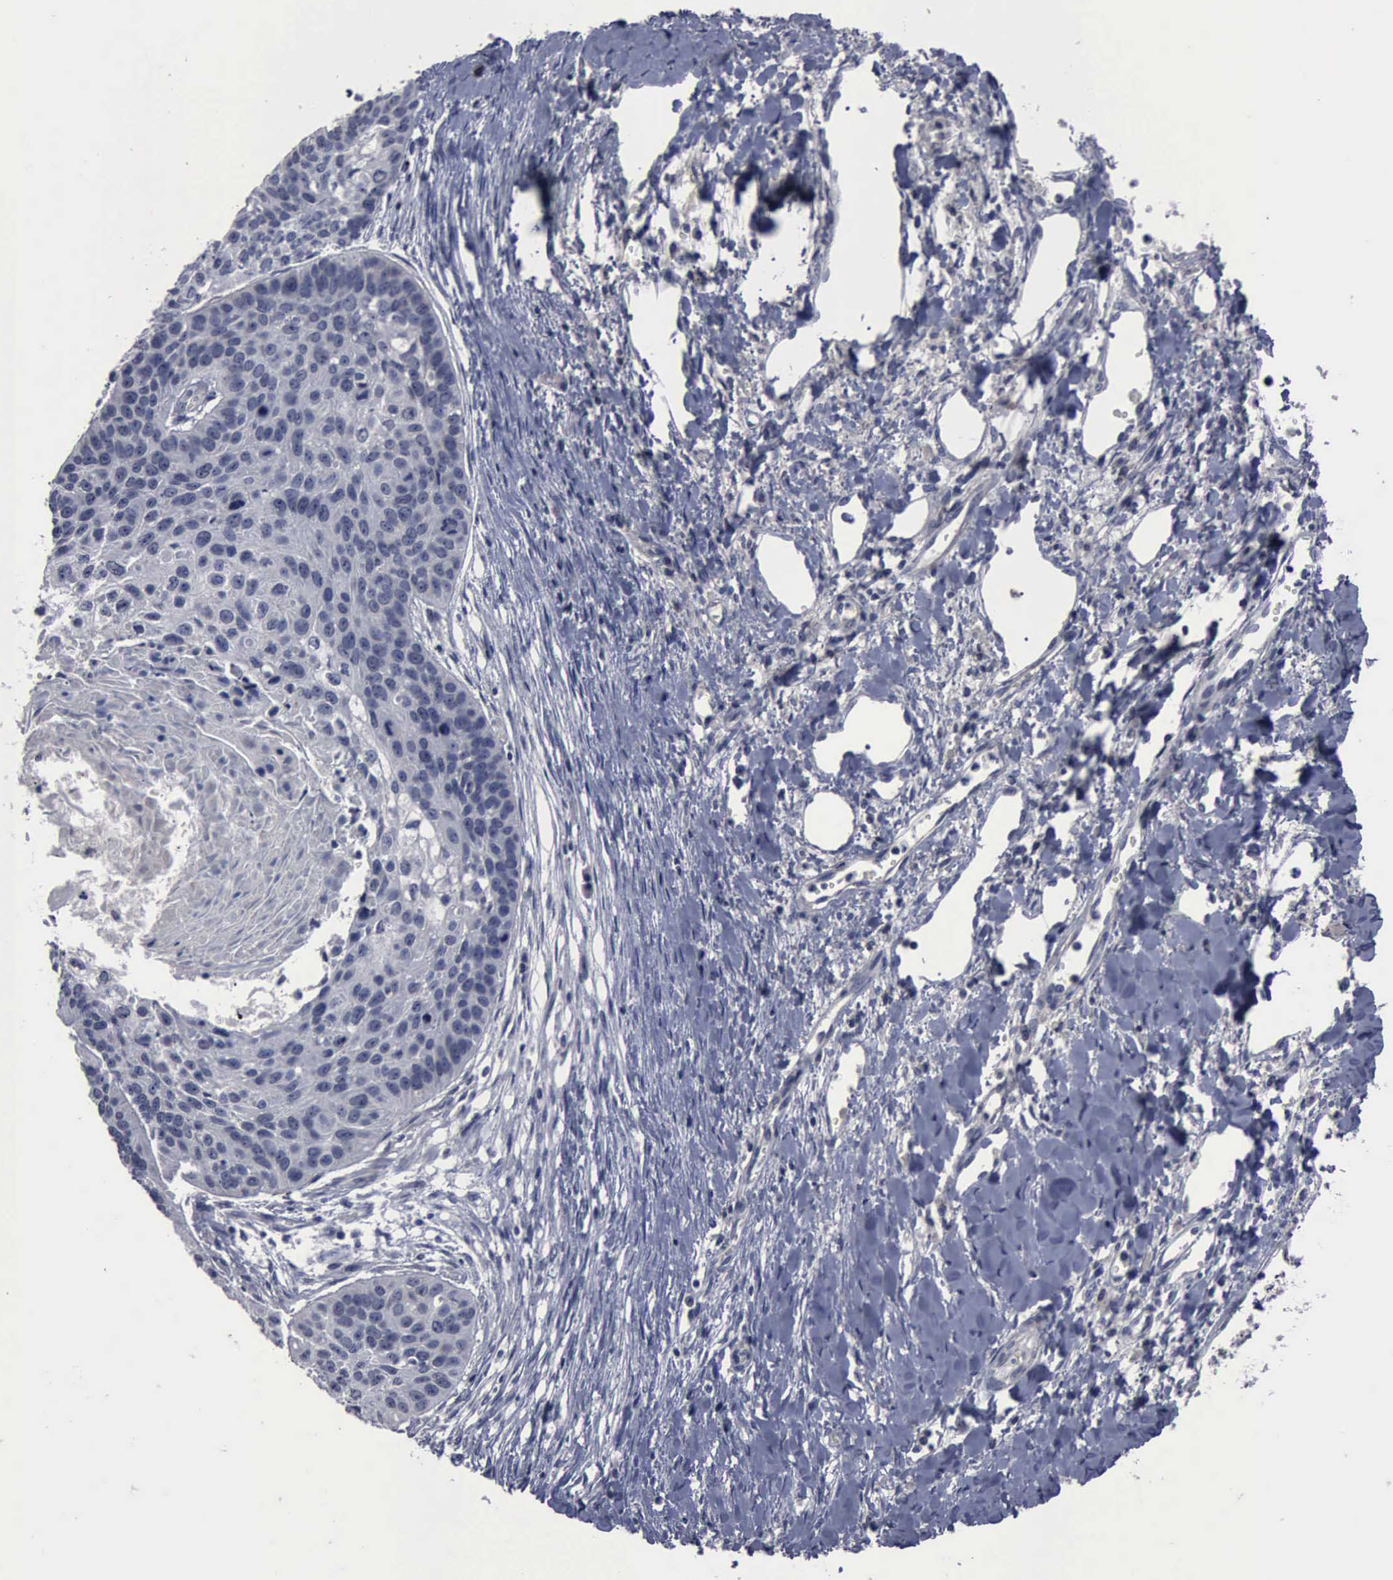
{"staining": {"intensity": "negative", "quantity": "none", "location": "none"}, "tissue": "lung cancer", "cell_type": "Tumor cells", "image_type": "cancer", "snomed": [{"axis": "morphology", "description": "Squamous cell carcinoma, NOS"}, {"axis": "topography", "description": "Lung"}], "caption": "IHC image of human squamous cell carcinoma (lung) stained for a protein (brown), which demonstrates no staining in tumor cells.", "gene": "MYO18B", "patient": {"sex": "male", "age": 71}}